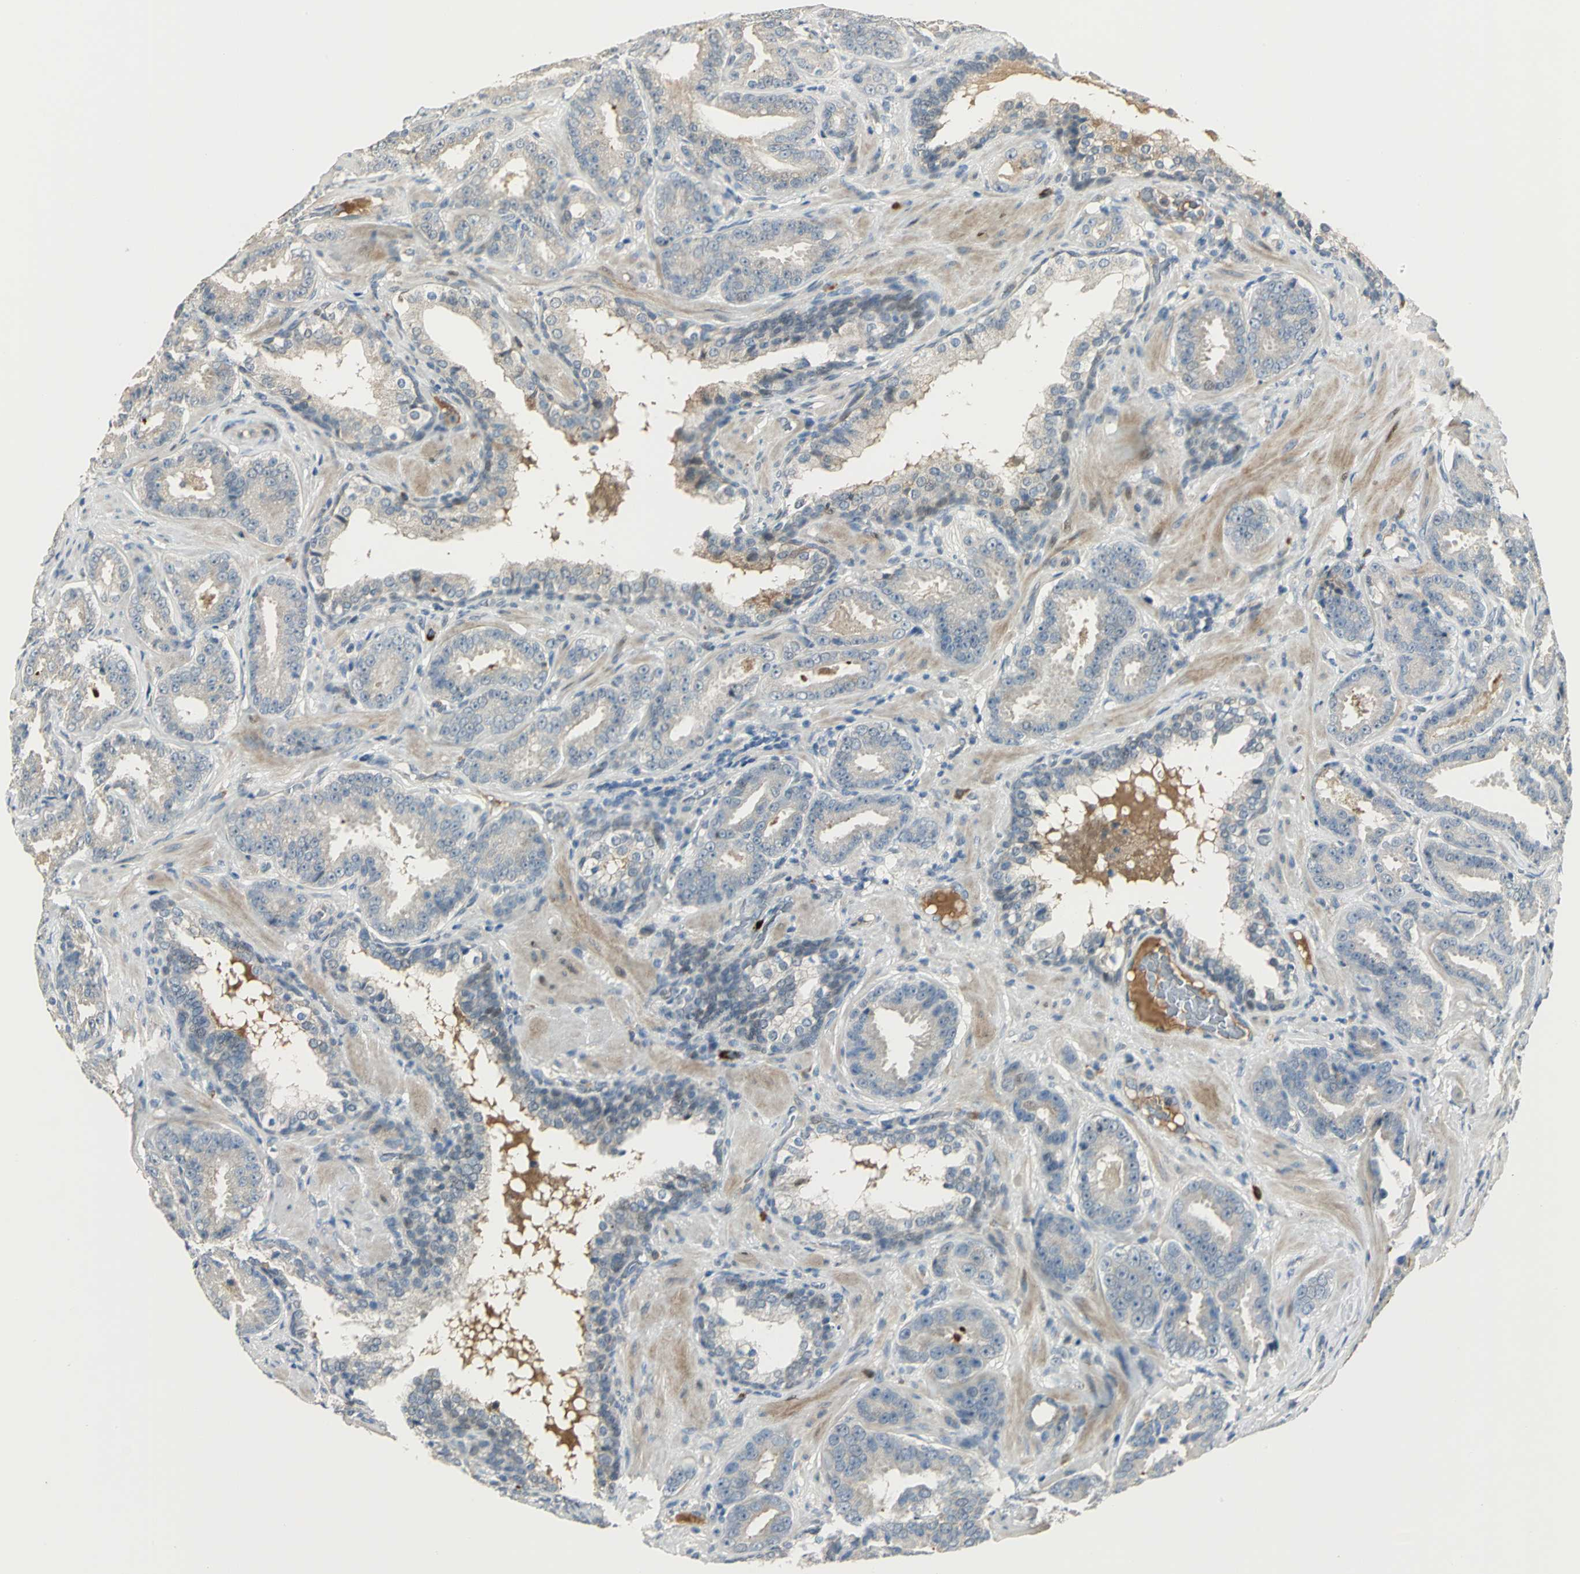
{"staining": {"intensity": "negative", "quantity": "none", "location": "none"}, "tissue": "prostate cancer", "cell_type": "Tumor cells", "image_type": "cancer", "snomed": [{"axis": "morphology", "description": "Adenocarcinoma, Low grade"}, {"axis": "topography", "description": "Prostate"}], "caption": "Photomicrograph shows no protein positivity in tumor cells of prostate low-grade adenocarcinoma tissue.", "gene": "PROC", "patient": {"sex": "male", "age": 59}}